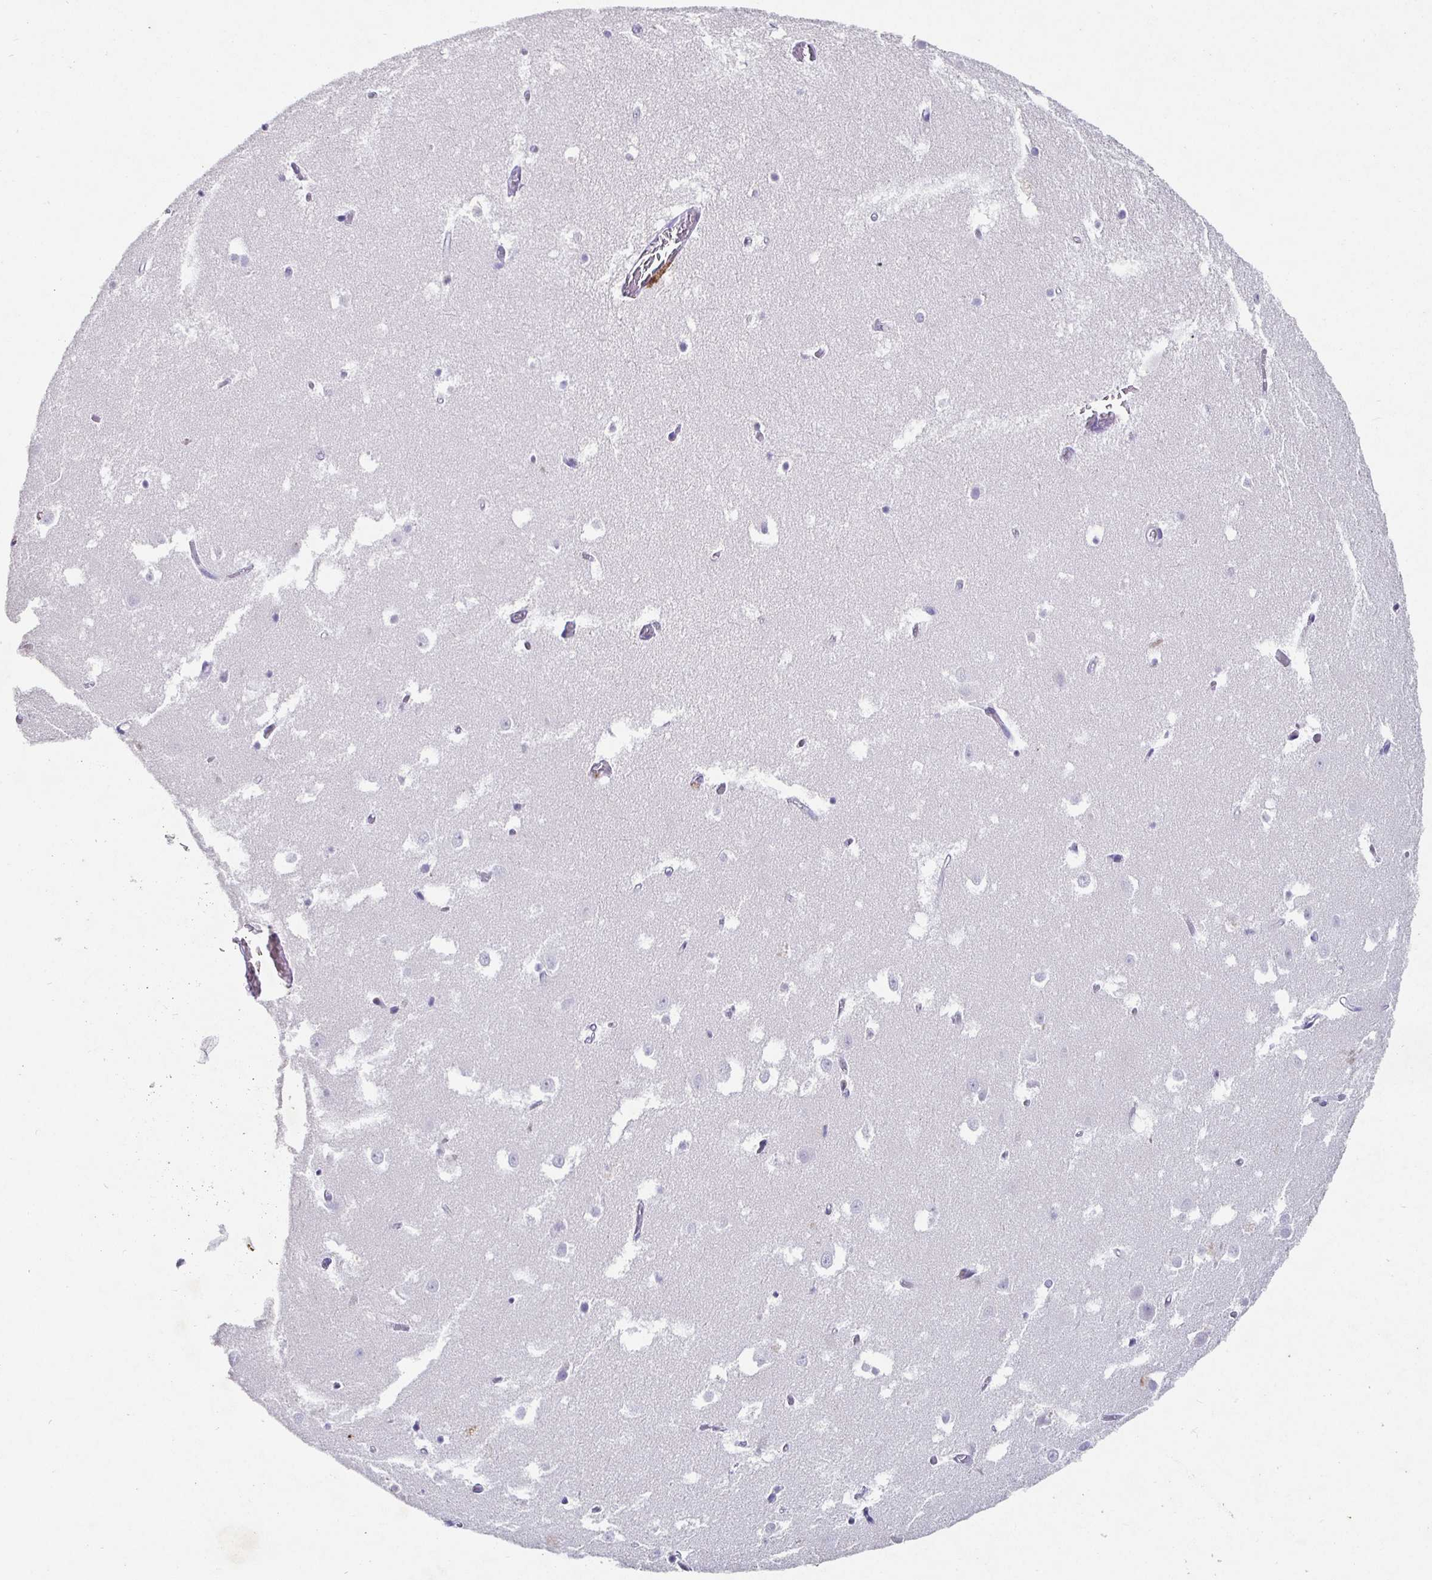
{"staining": {"intensity": "negative", "quantity": "none", "location": "none"}, "tissue": "hippocampus", "cell_type": "Glial cells", "image_type": "normal", "snomed": [{"axis": "morphology", "description": "Normal tissue, NOS"}, {"axis": "topography", "description": "Hippocampus"}], "caption": "The photomicrograph exhibits no significant positivity in glial cells of hippocampus.", "gene": "SATB1", "patient": {"sex": "female", "age": 52}}